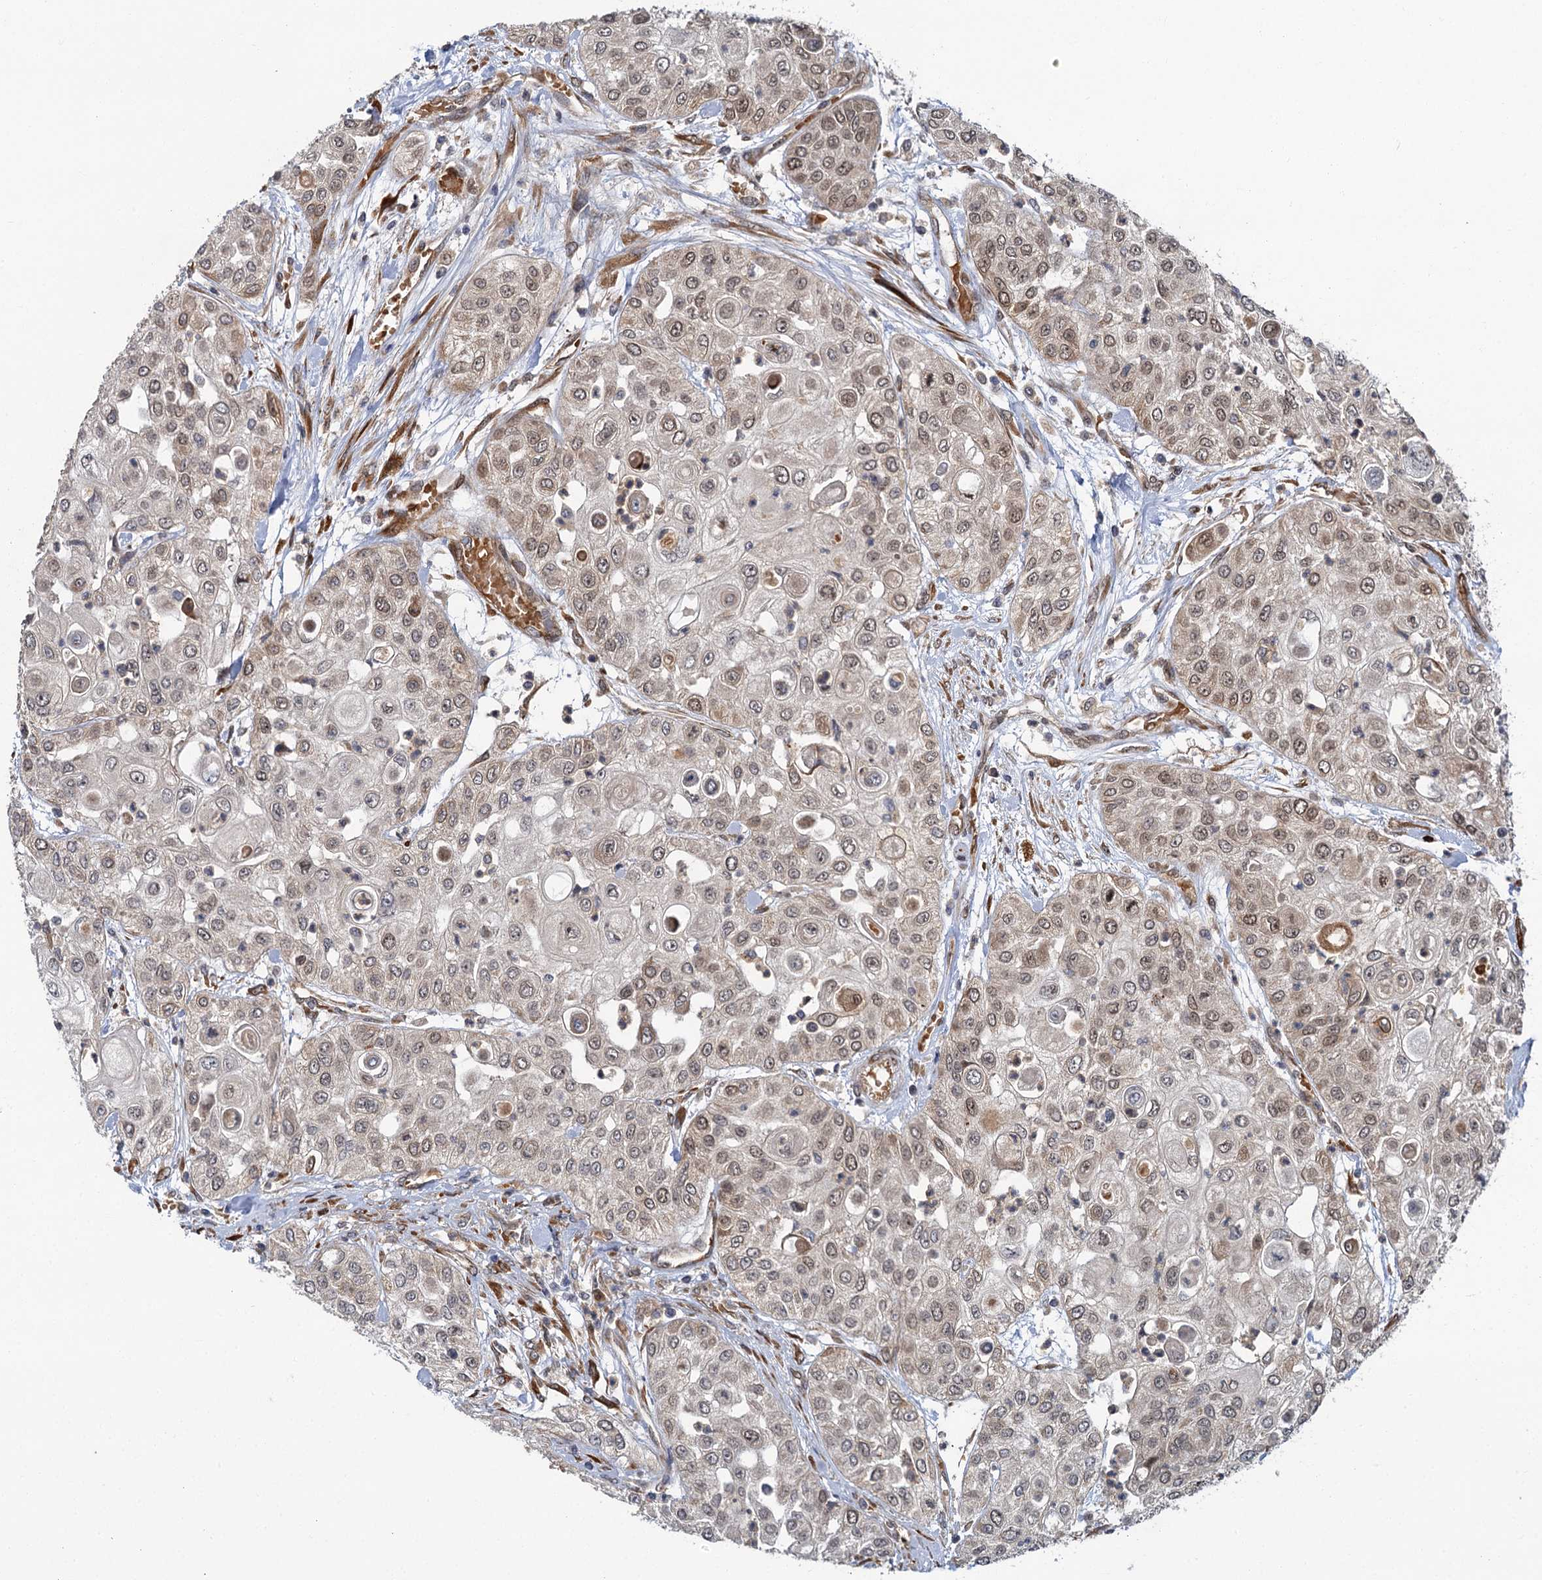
{"staining": {"intensity": "weak", "quantity": "<25%", "location": "cytoplasmic/membranous,nuclear"}, "tissue": "urothelial cancer", "cell_type": "Tumor cells", "image_type": "cancer", "snomed": [{"axis": "morphology", "description": "Urothelial carcinoma, High grade"}, {"axis": "topography", "description": "Urinary bladder"}], "caption": "This photomicrograph is of urothelial cancer stained with immunohistochemistry (IHC) to label a protein in brown with the nuclei are counter-stained blue. There is no positivity in tumor cells.", "gene": "APBA2", "patient": {"sex": "female", "age": 79}}